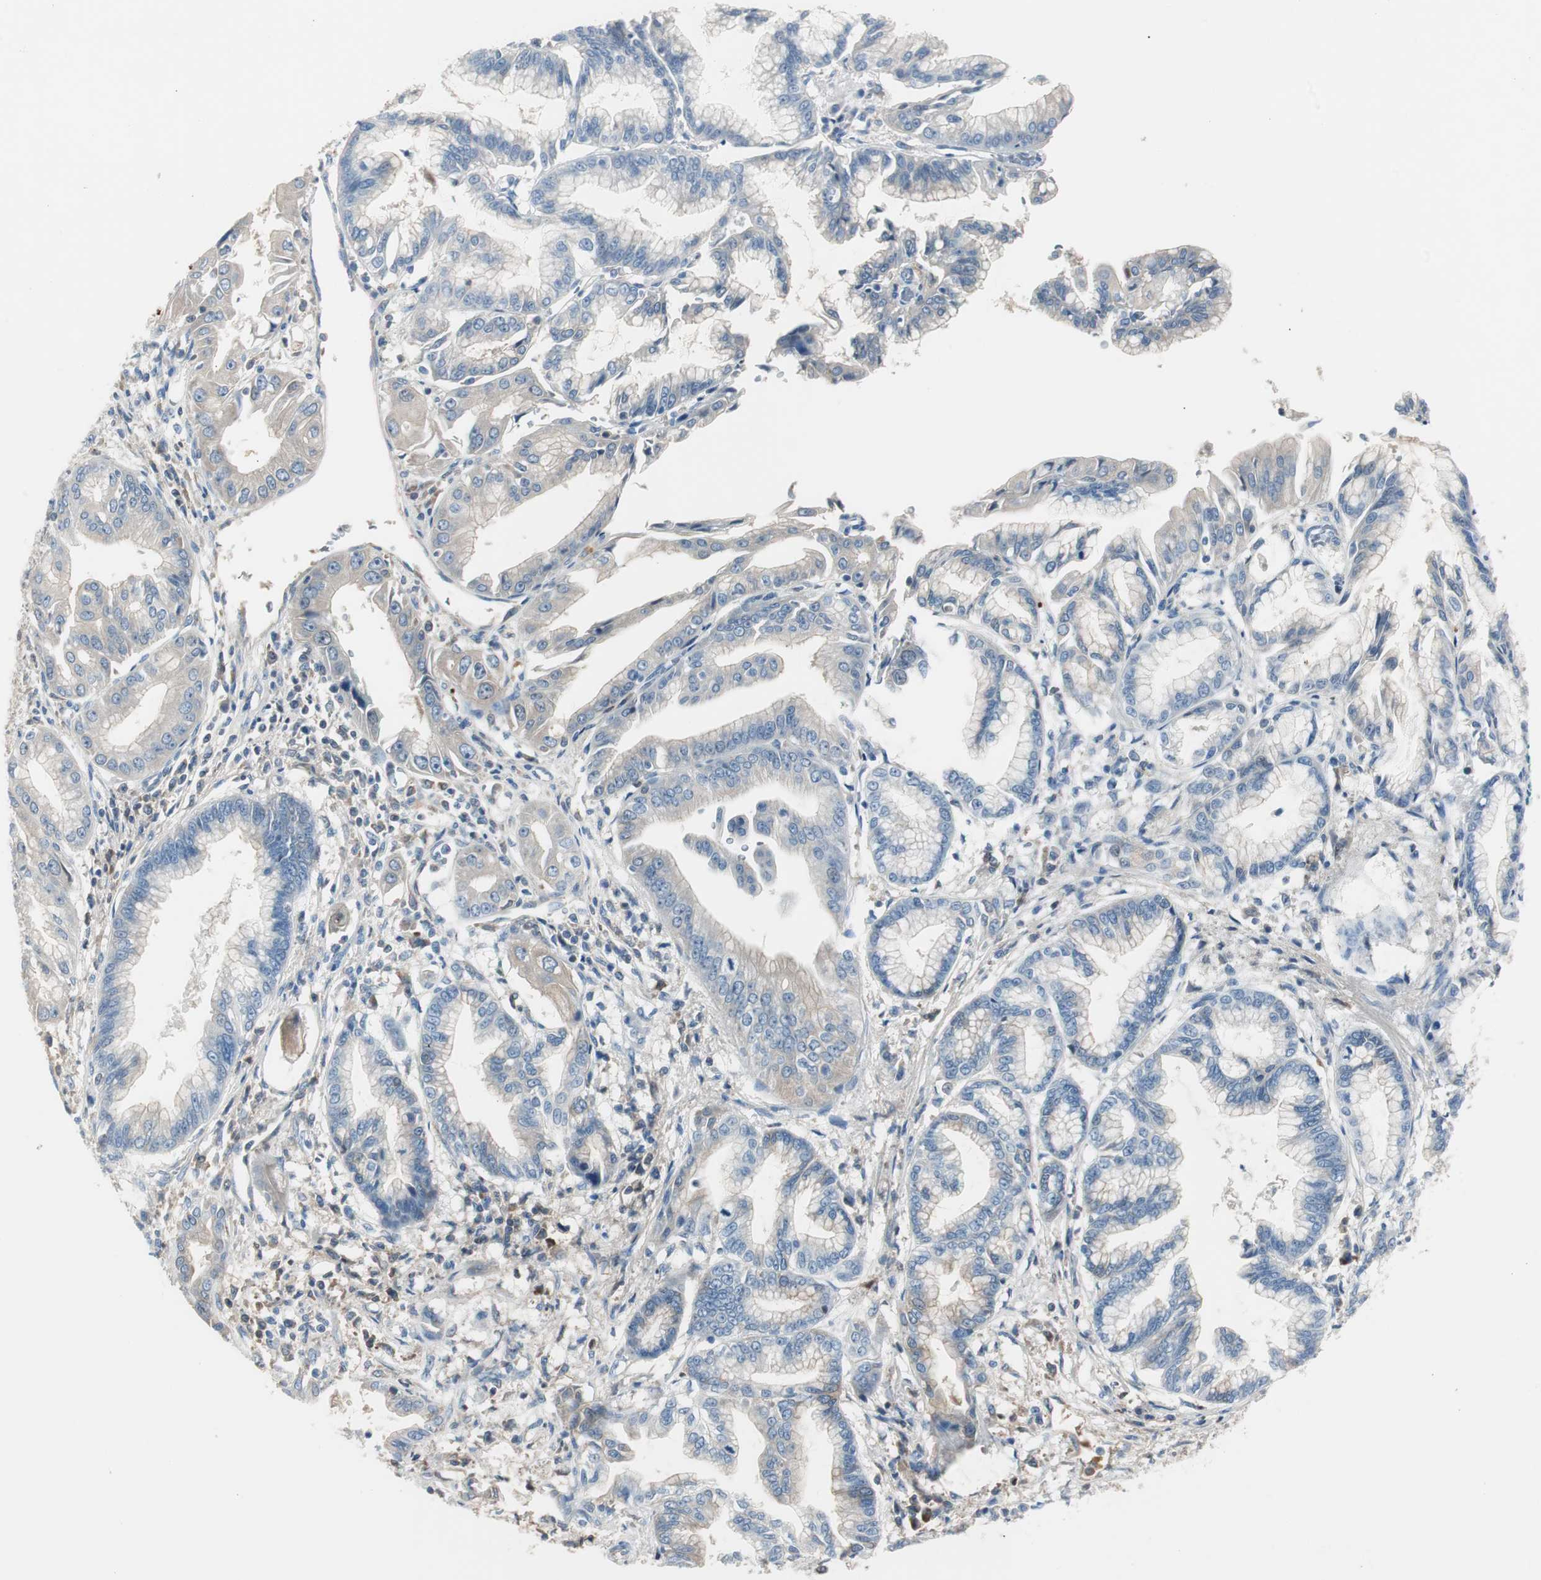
{"staining": {"intensity": "weak", "quantity": "<25%", "location": "cytoplasmic/membranous"}, "tissue": "pancreatic cancer", "cell_type": "Tumor cells", "image_type": "cancer", "snomed": [{"axis": "morphology", "description": "Adenocarcinoma, NOS"}, {"axis": "topography", "description": "Pancreas"}], "caption": "This is an immunohistochemistry (IHC) histopathology image of human adenocarcinoma (pancreatic). There is no staining in tumor cells.", "gene": "SERPINF1", "patient": {"sex": "female", "age": 64}}